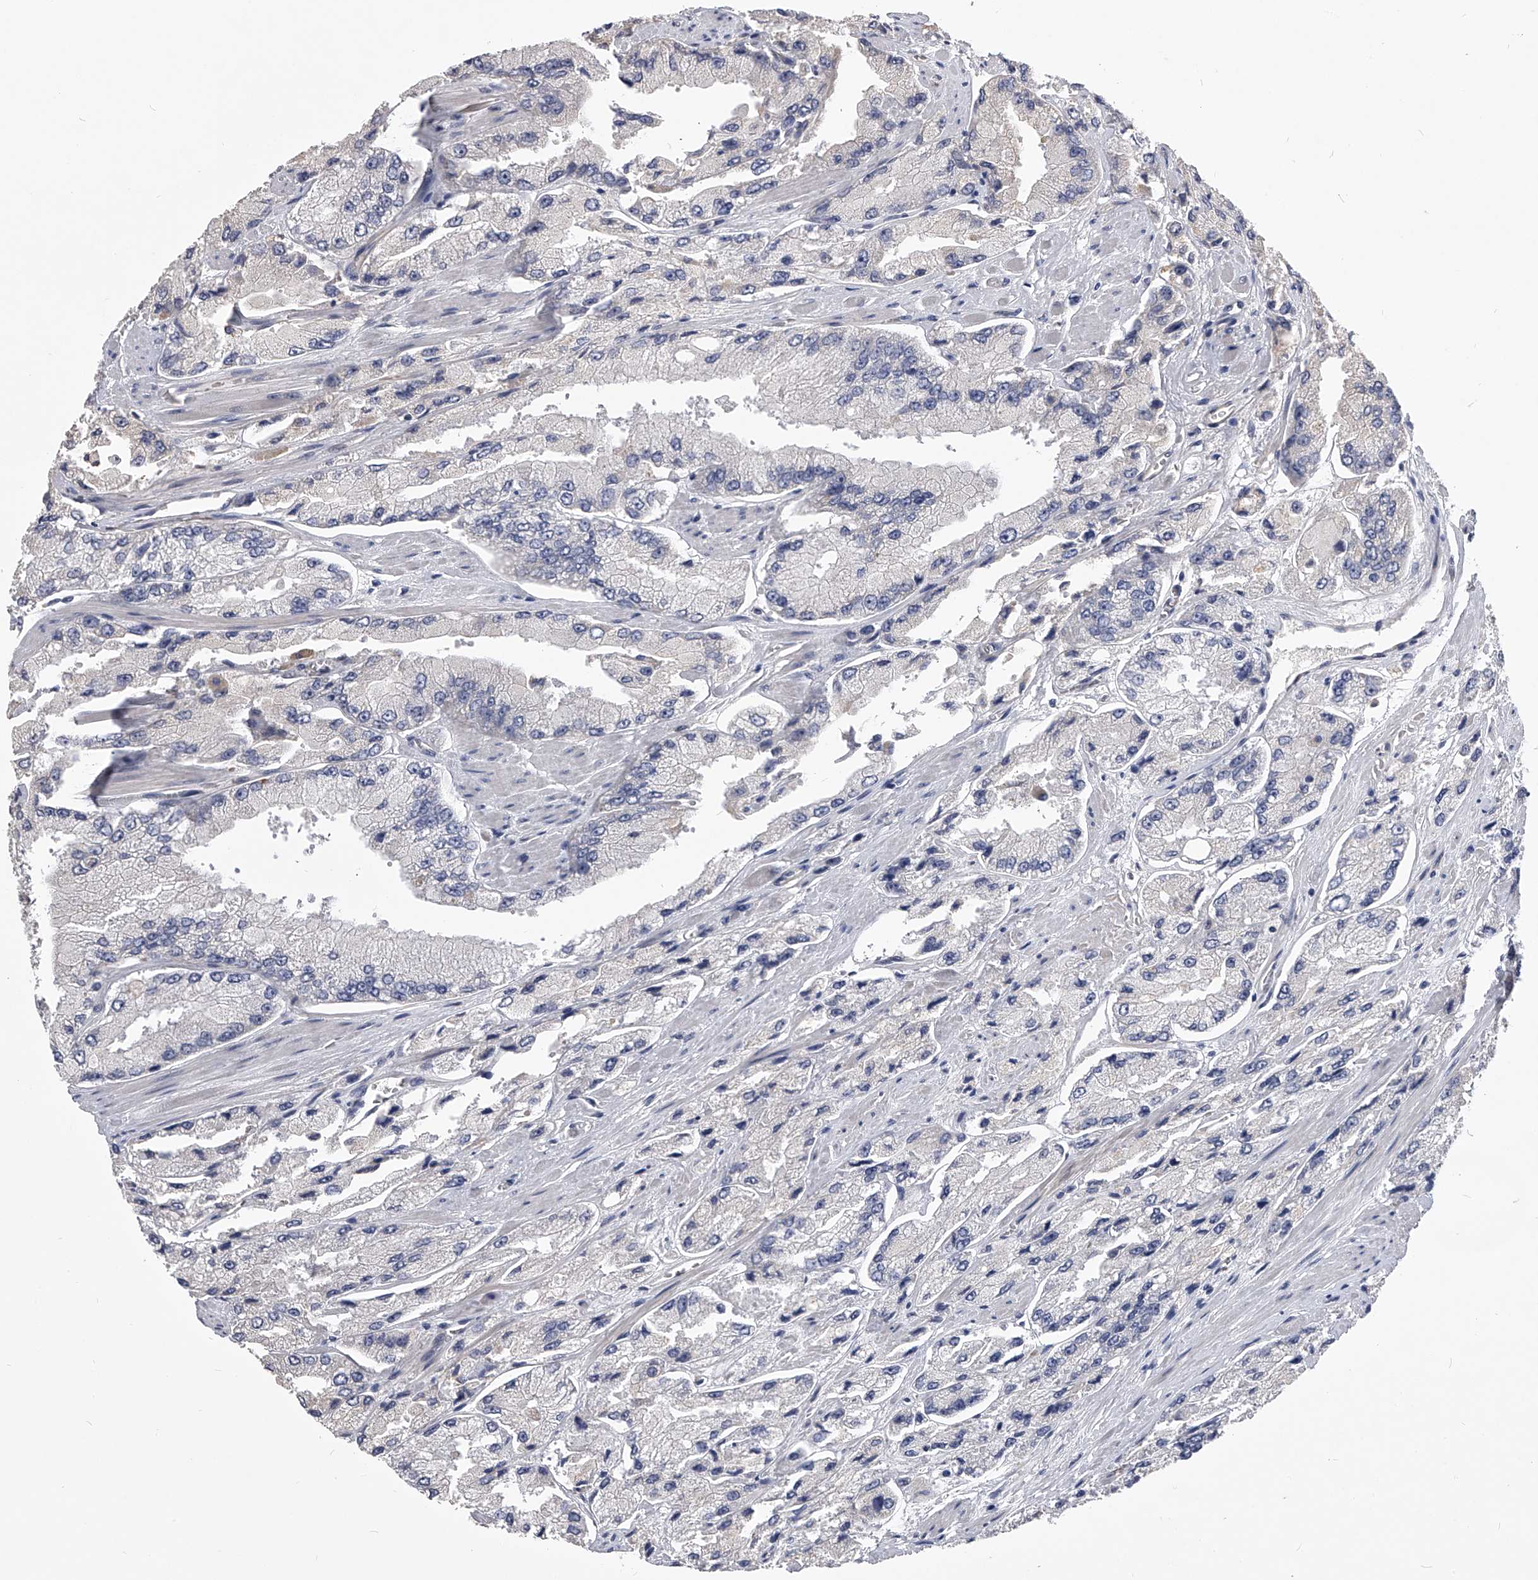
{"staining": {"intensity": "negative", "quantity": "none", "location": "none"}, "tissue": "prostate cancer", "cell_type": "Tumor cells", "image_type": "cancer", "snomed": [{"axis": "morphology", "description": "Adenocarcinoma, High grade"}, {"axis": "topography", "description": "Prostate"}], "caption": "Protein analysis of prostate adenocarcinoma (high-grade) reveals no significant staining in tumor cells.", "gene": "MDN1", "patient": {"sex": "male", "age": 58}}